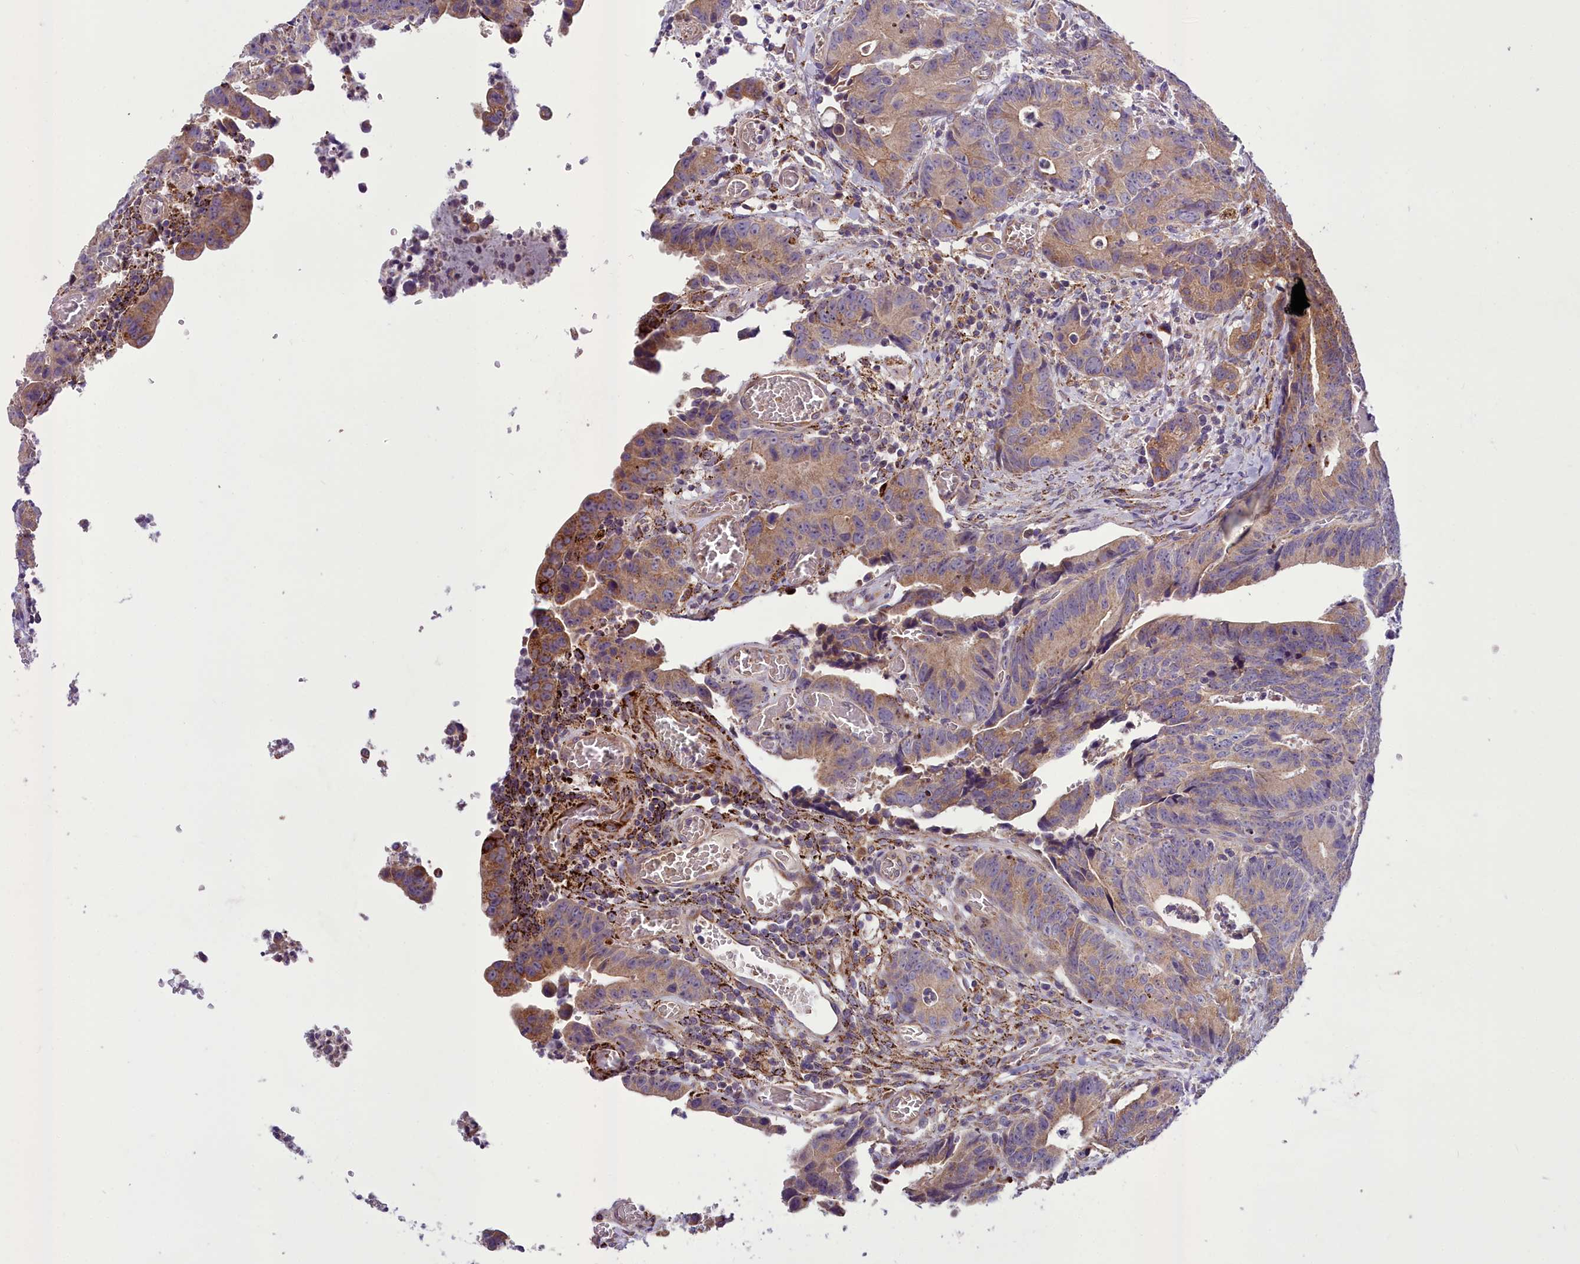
{"staining": {"intensity": "moderate", "quantity": ">75%", "location": "cytoplasmic/membranous"}, "tissue": "colorectal cancer", "cell_type": "Tumor cells", "image_type": "cancer", "snomed": [{"axis": "morphology", "description": "Adenocarcinoma, NOS"}, {"axis": "topography", "description": "Colon"}], "caption": "Immunohistochemical staining of human colorectal cancer shows moderate cytoplasmic/membranous protein positivity in about >75% of tumor cells. (Stains: DAB in brown, nuclei in blue, Microscopy: brightfield microscopy at high magnification).", "gene": "TBC1D24", "patient": {"sex": "female", "age": 57}}